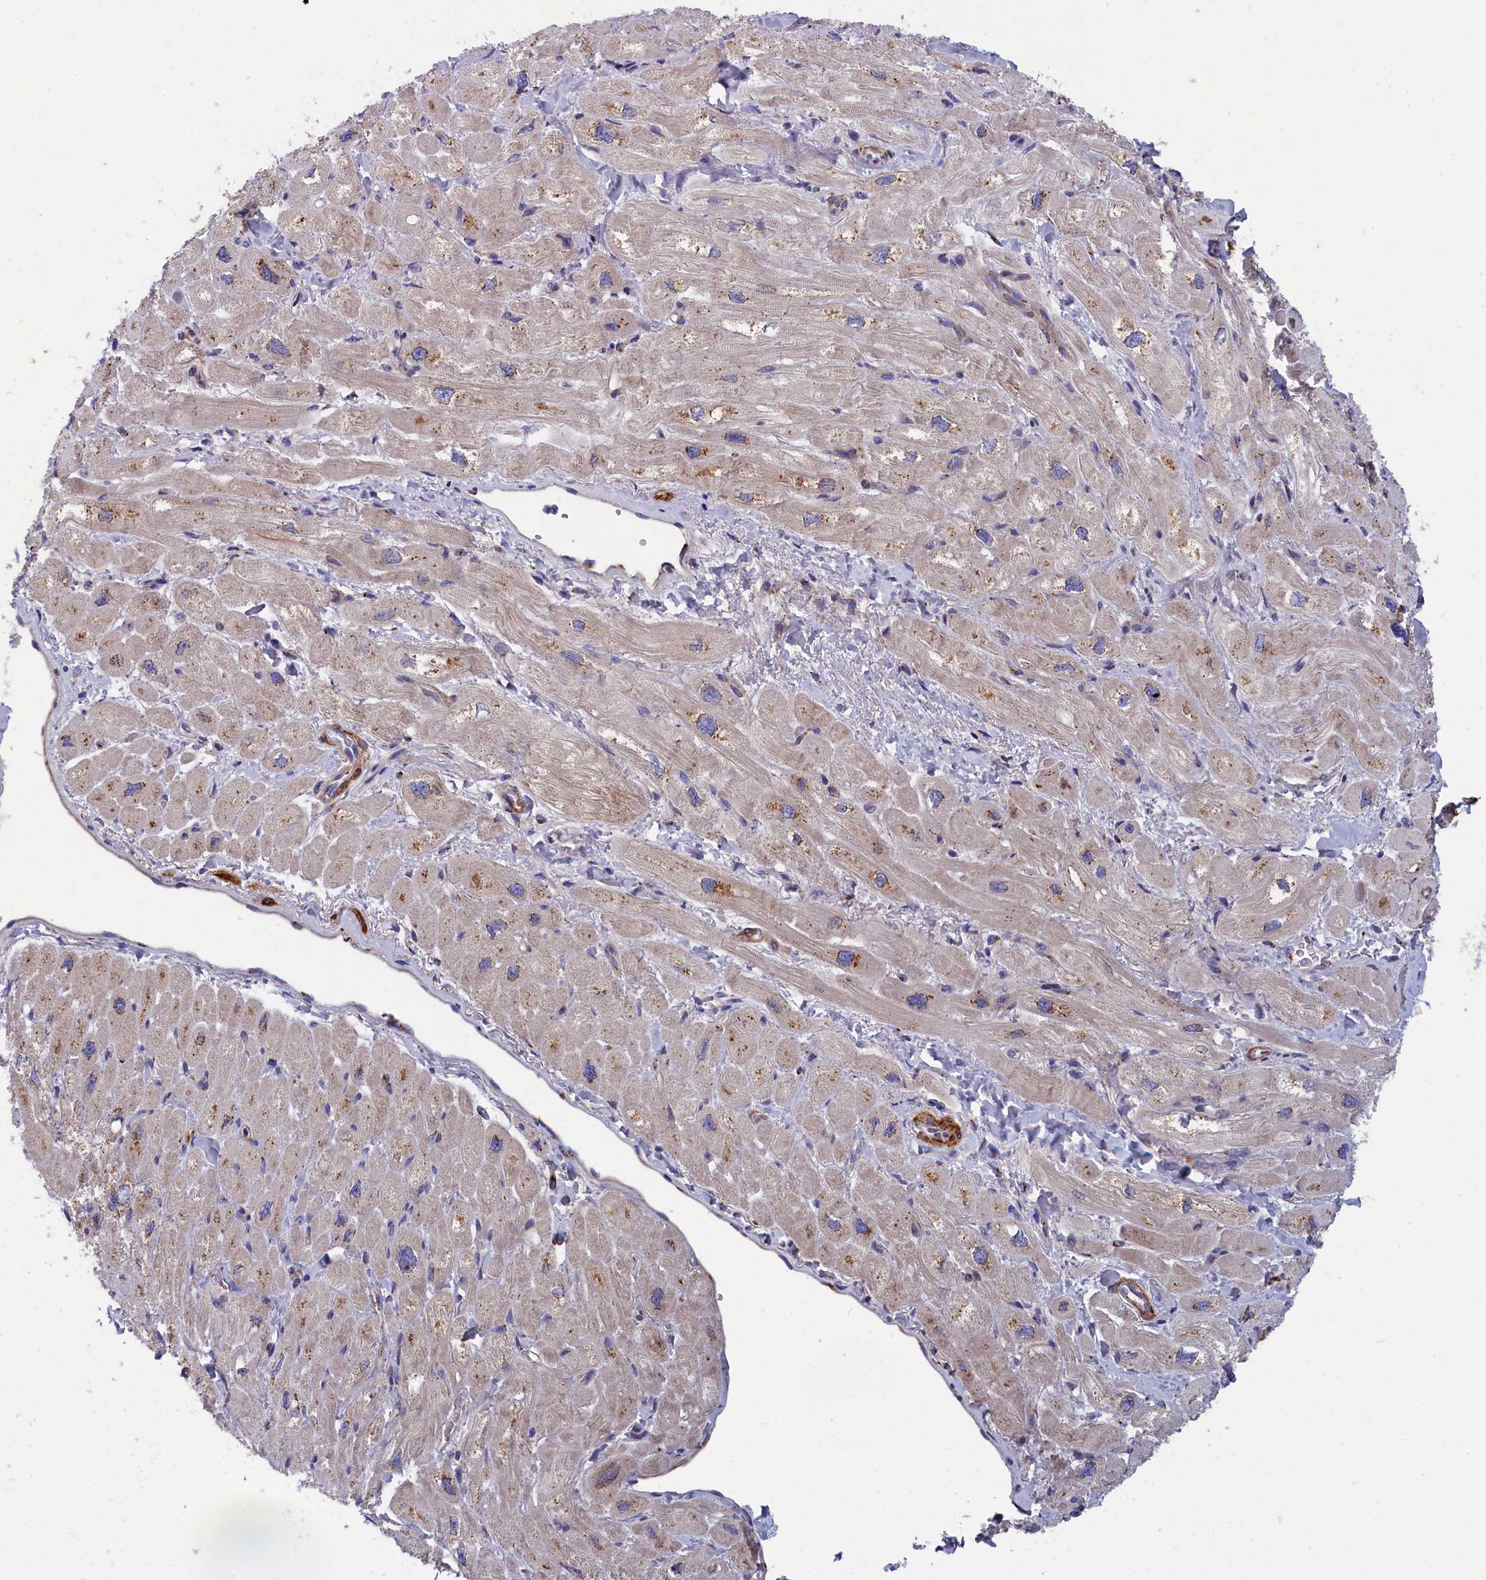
{"staining": {"intensity": "moderate", "quantity": "<25%", "location": "cytoplasmic/membranous"}, "tissue": "heart muscle", "cell_type": "Cardiomyocytes", "image_type": "normal", "snomed": [{"axis": "morphology", "description": "Normal tissue, NOS"}, {"axis": "topography", "description": "Heart"}], "caption": "A brown stain labels moderate cytoplasmic/membranous staining of a protein in cardiomyocytes of benign heart muscle. Nuclei are stained in blue.", "gene": "TUBGCP4", "patient": {"sex": "male", "age": 65}}